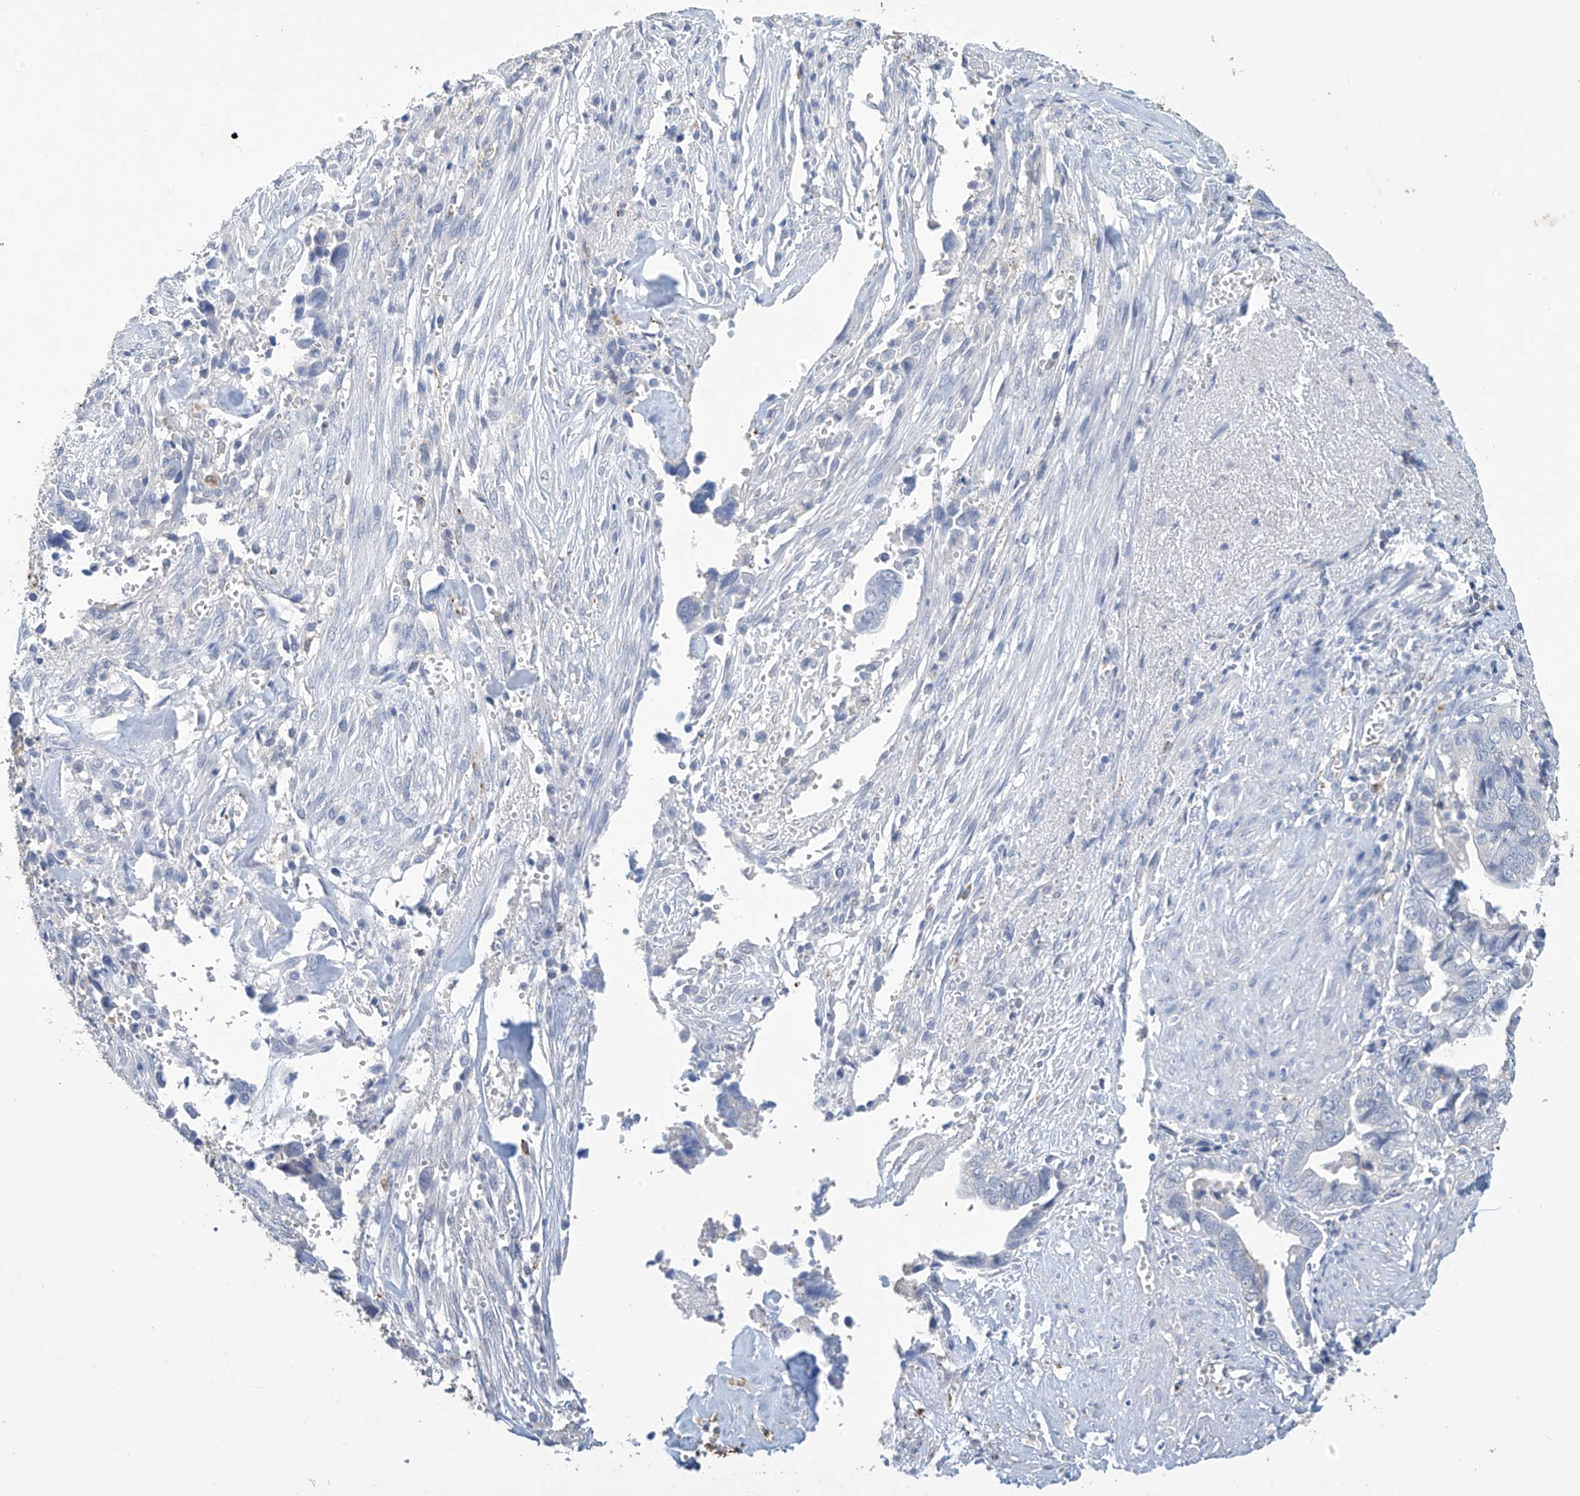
{"staining": {"intensity": "negative", "quantity": "none", "location": "none"}, "tissue": "liver cancer", "cell_type": "Tumor cells", "image_type": "cancer", "snomed": [{"axis": "morphology", "description": "Cholangiocarcinoma"}, {"axis": "topography", "description": "Liver"}], "caption": "A histopathology image of human liver cancer (cholangiocarcinoma) is negative for staining in tumor cells.", "gene": "OGT", "patient": {"sex": "female", "age": 79}}